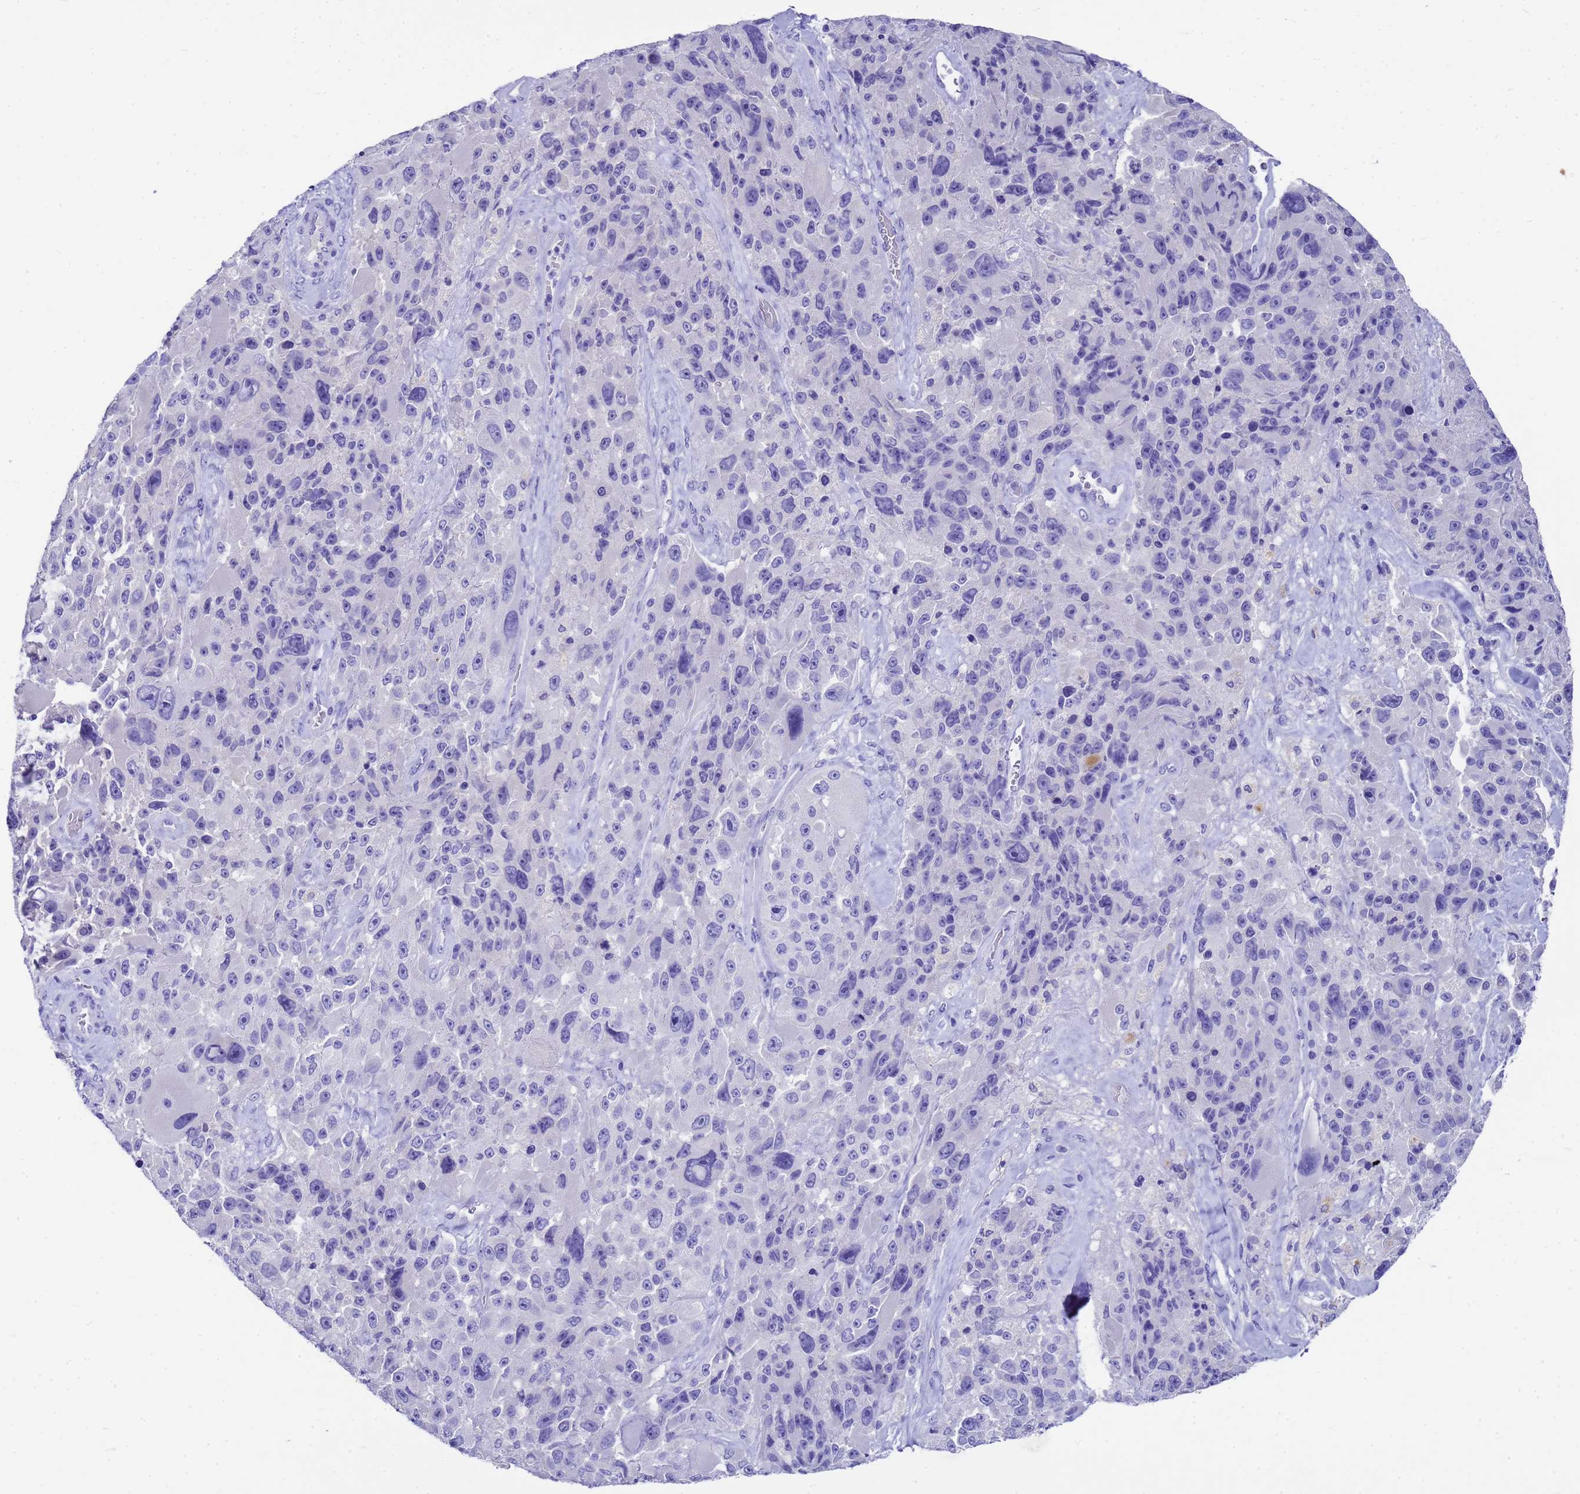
{"staining": {"intensity": "negative", "quantity": "none", "location": "none"}, "tissue": "melanoma", "cell_type": "Tumor cells", "image_type": "cancer", "snomed": [{"axis": "morphology", "description": "Malignant melanoma, Metastatic site"}, {"axis": "topography", "description": "Lymph node"}], "caption": "Immunohistochemistry image of malignant melanoma (metastatic site) stained for a protein (brown), which shows no staining in tumor cells. (IHC, brightfield microscopy, high magnification).", "gene": "MS4A13", "patient": {"sex": "male", "age": 62}}